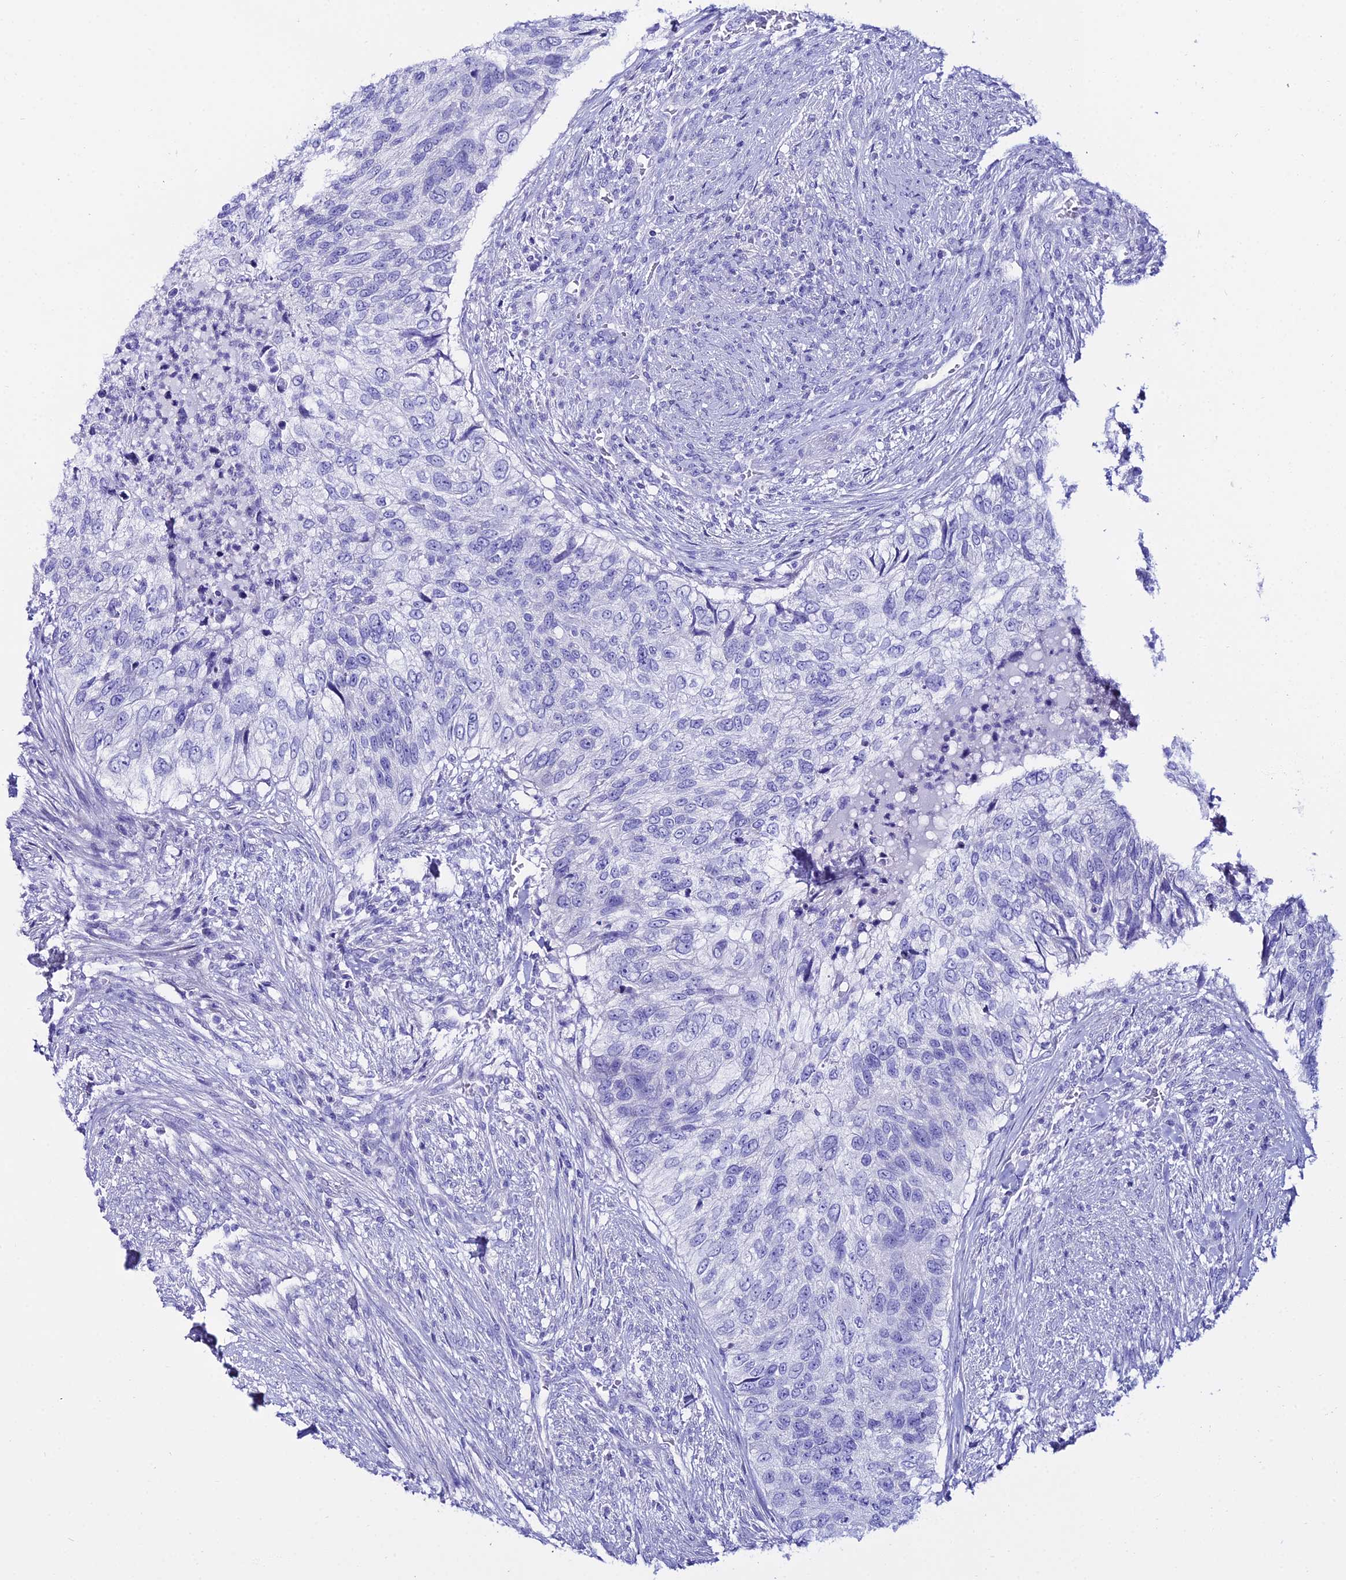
{"staining": {"intensity": "negative", "quantity": "none", "location": "none"}, "tissue": "urothelial cancer", "cell_type": "Tumor cells", "image_type": "cancer", "snomed": [{"axis": "morphology", "description": "Urothelial carcinoma, High grade"}, {"axis": "topography", "description": "Urinary bladder"}], "caption": "The photomicrograph shows no staining of tumor cells in urothelial cancer.", "gene": "OR4D5", "patient": {"sex": "female", "age": 60}}